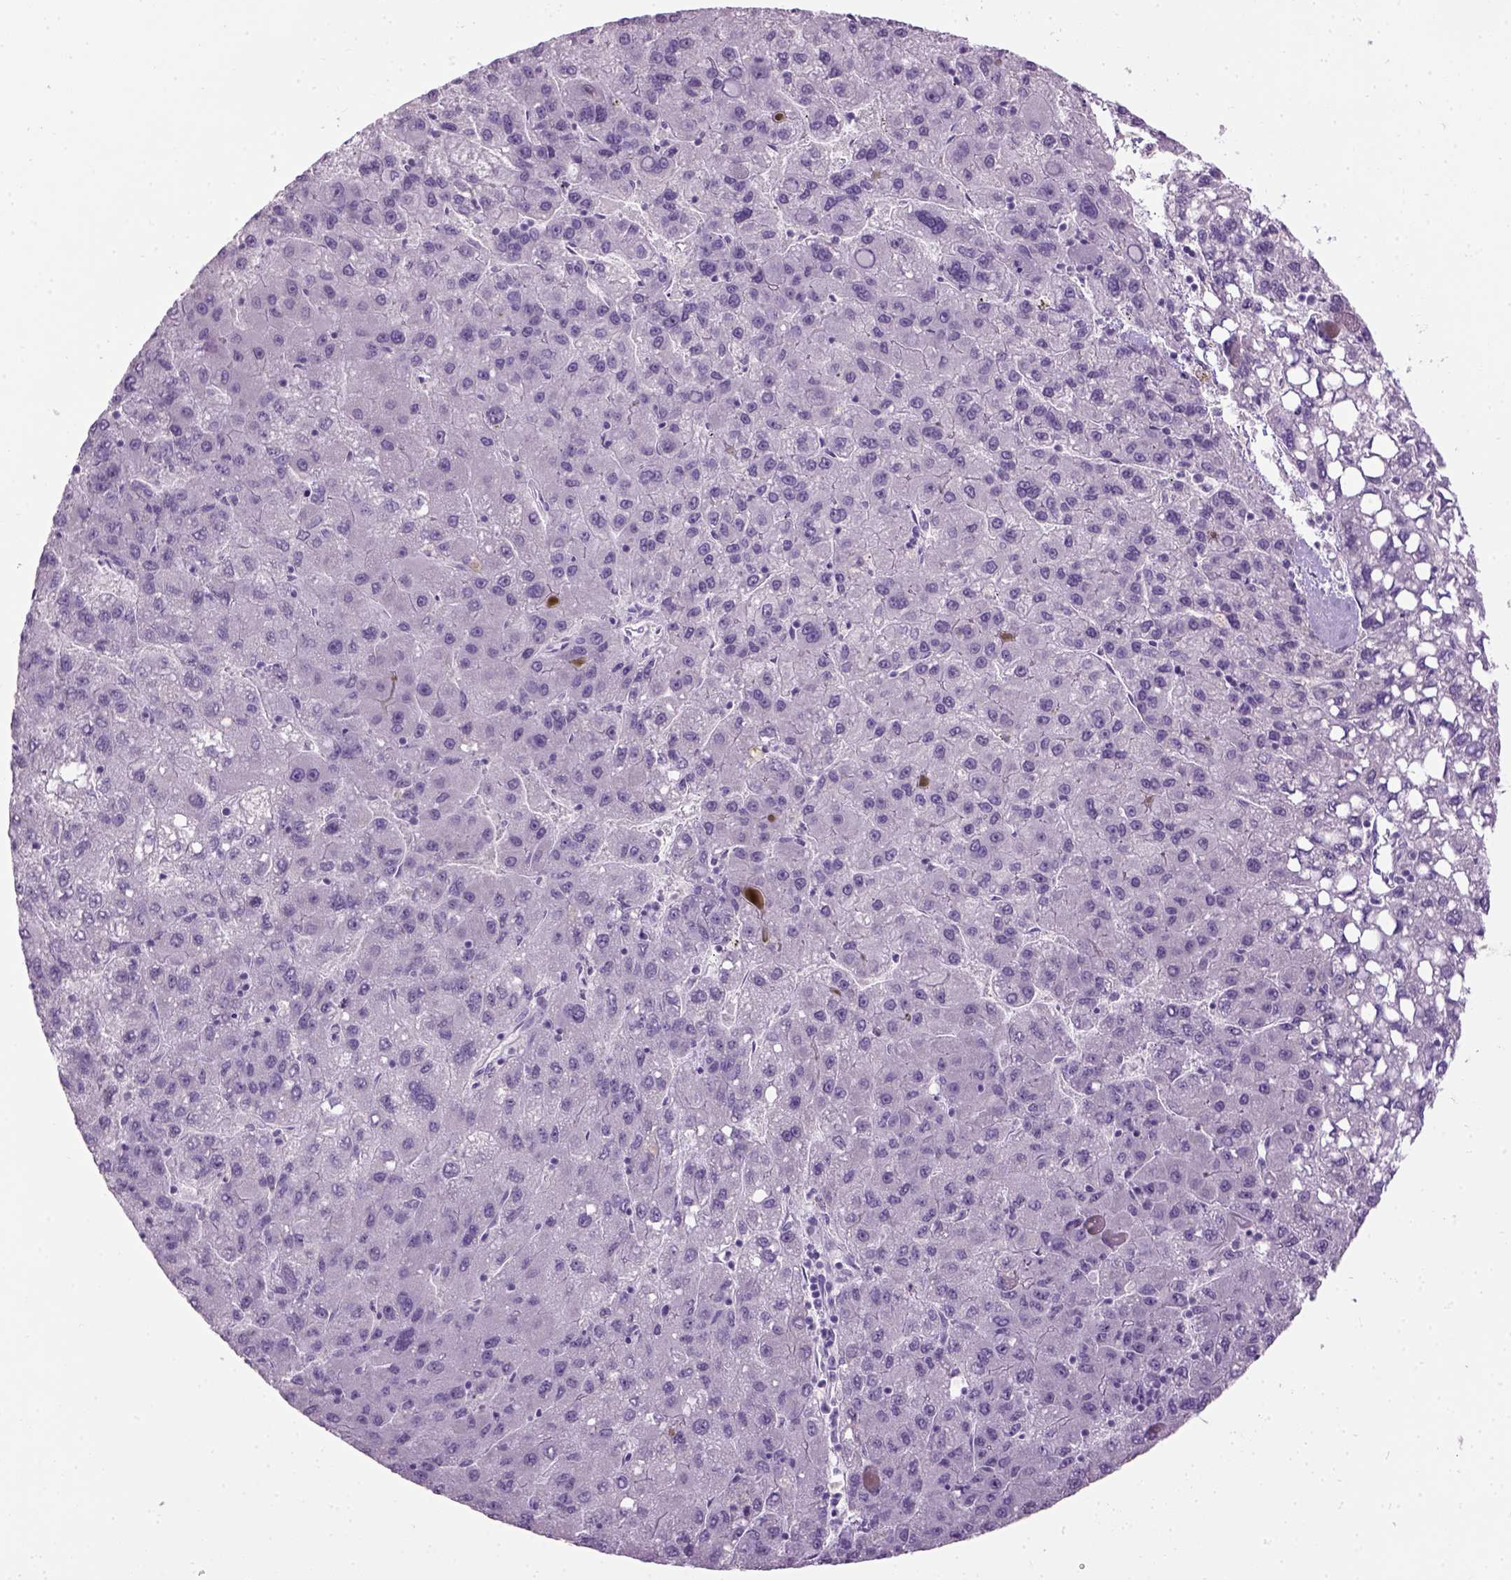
{"staining": {"intensity": "negative", "quantity": "none", "location": "none"}, "tissue": "liver cancer", "cell_type": "Tumor cells", "image_type": "cancer", "snomed": [{"axis": "morphology", "description": "Carcinoma, Hepatocellular, NOS"}, {"axis": "topography", "description": "Liver"}], "caption": "Photomicrograph shows no protein staining in tumor cells of liver hepatocellular carcinoma tissue.", "gene": "GABRB2", "patient": {"sex": "female", "age": 82}}